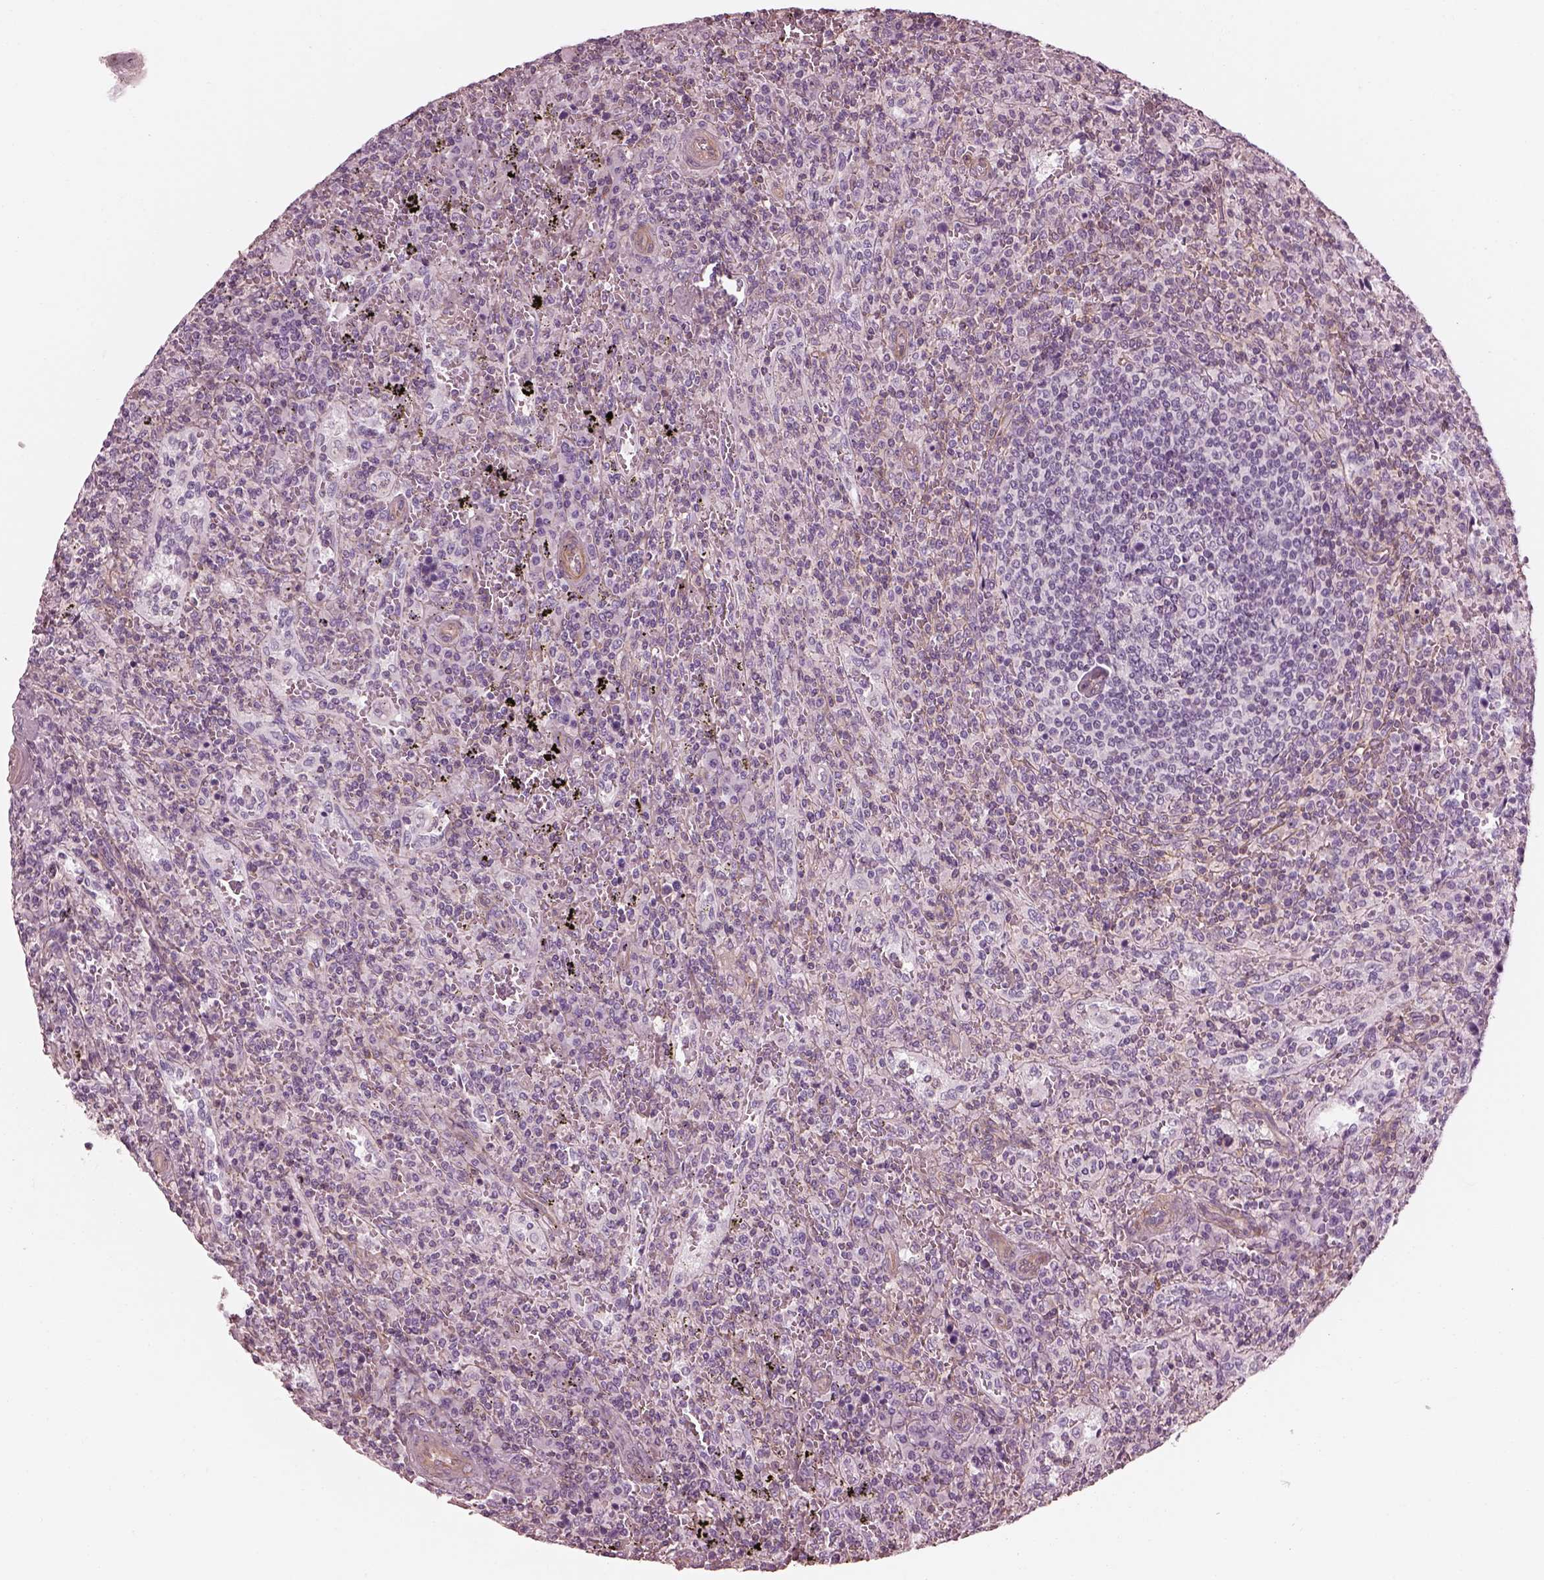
{"staining": {"intensity": "negative", "quantity": "none", "location": "none"}, "tissue": "lymphoma", "cell_type": "Tumor cells", "image_type": "cancer", "snomed": [{"axis": "morphology", "description": "Malignant lymphoma, non-Hodgkin's type, Low grade"}, {"axis": "topography", "description": "Spleen"}], "caption": "Tumor cells show no significant positivity in malignant lymphoma, non-Hodgkin's type (low-grade).", "gene": "ELAPOR1", "patient": {"sex": "male", "age": 62}}